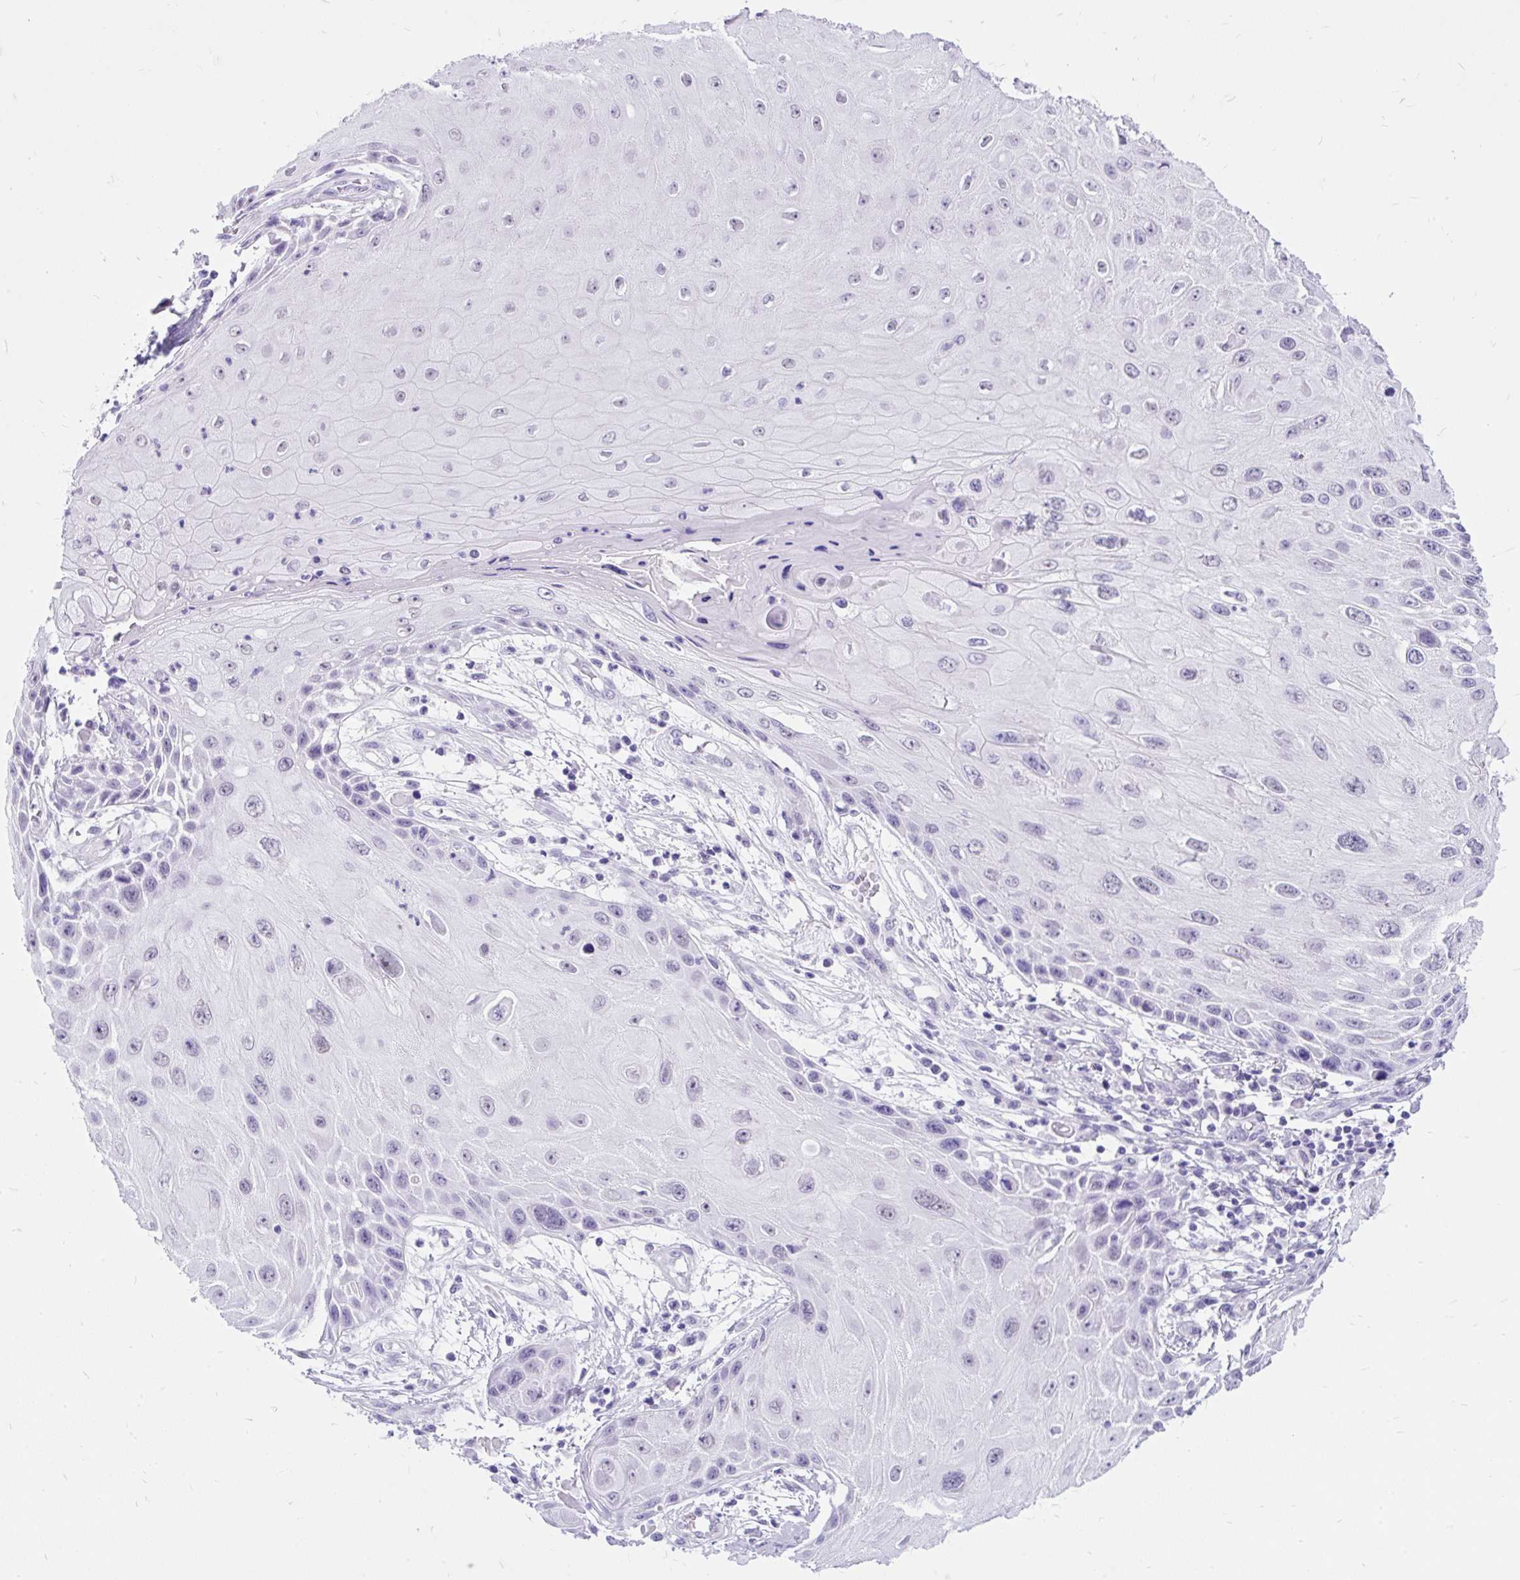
{"staining": {"intensity": "negative", "quantity": "none", "location": "none"}, "tissue": "skin cancer", "cell_type": "Tumor cells", "image_type": "cancer", "snomed": [{"axis": "morphology", "description": "Squamous cell carcinoma, NOS"}, {"axis": "topography", "description": "Skin"}, {"axis": "topography", "description": "Vulva"}], "caption": "IHC photomicrograph of neoplastic tissue: skin cancer stained with DAB reveals no significant protein positivity in tumor cells.", "gene": "SCGB1A1", "patient": {"sex": "female", "age": 44}}